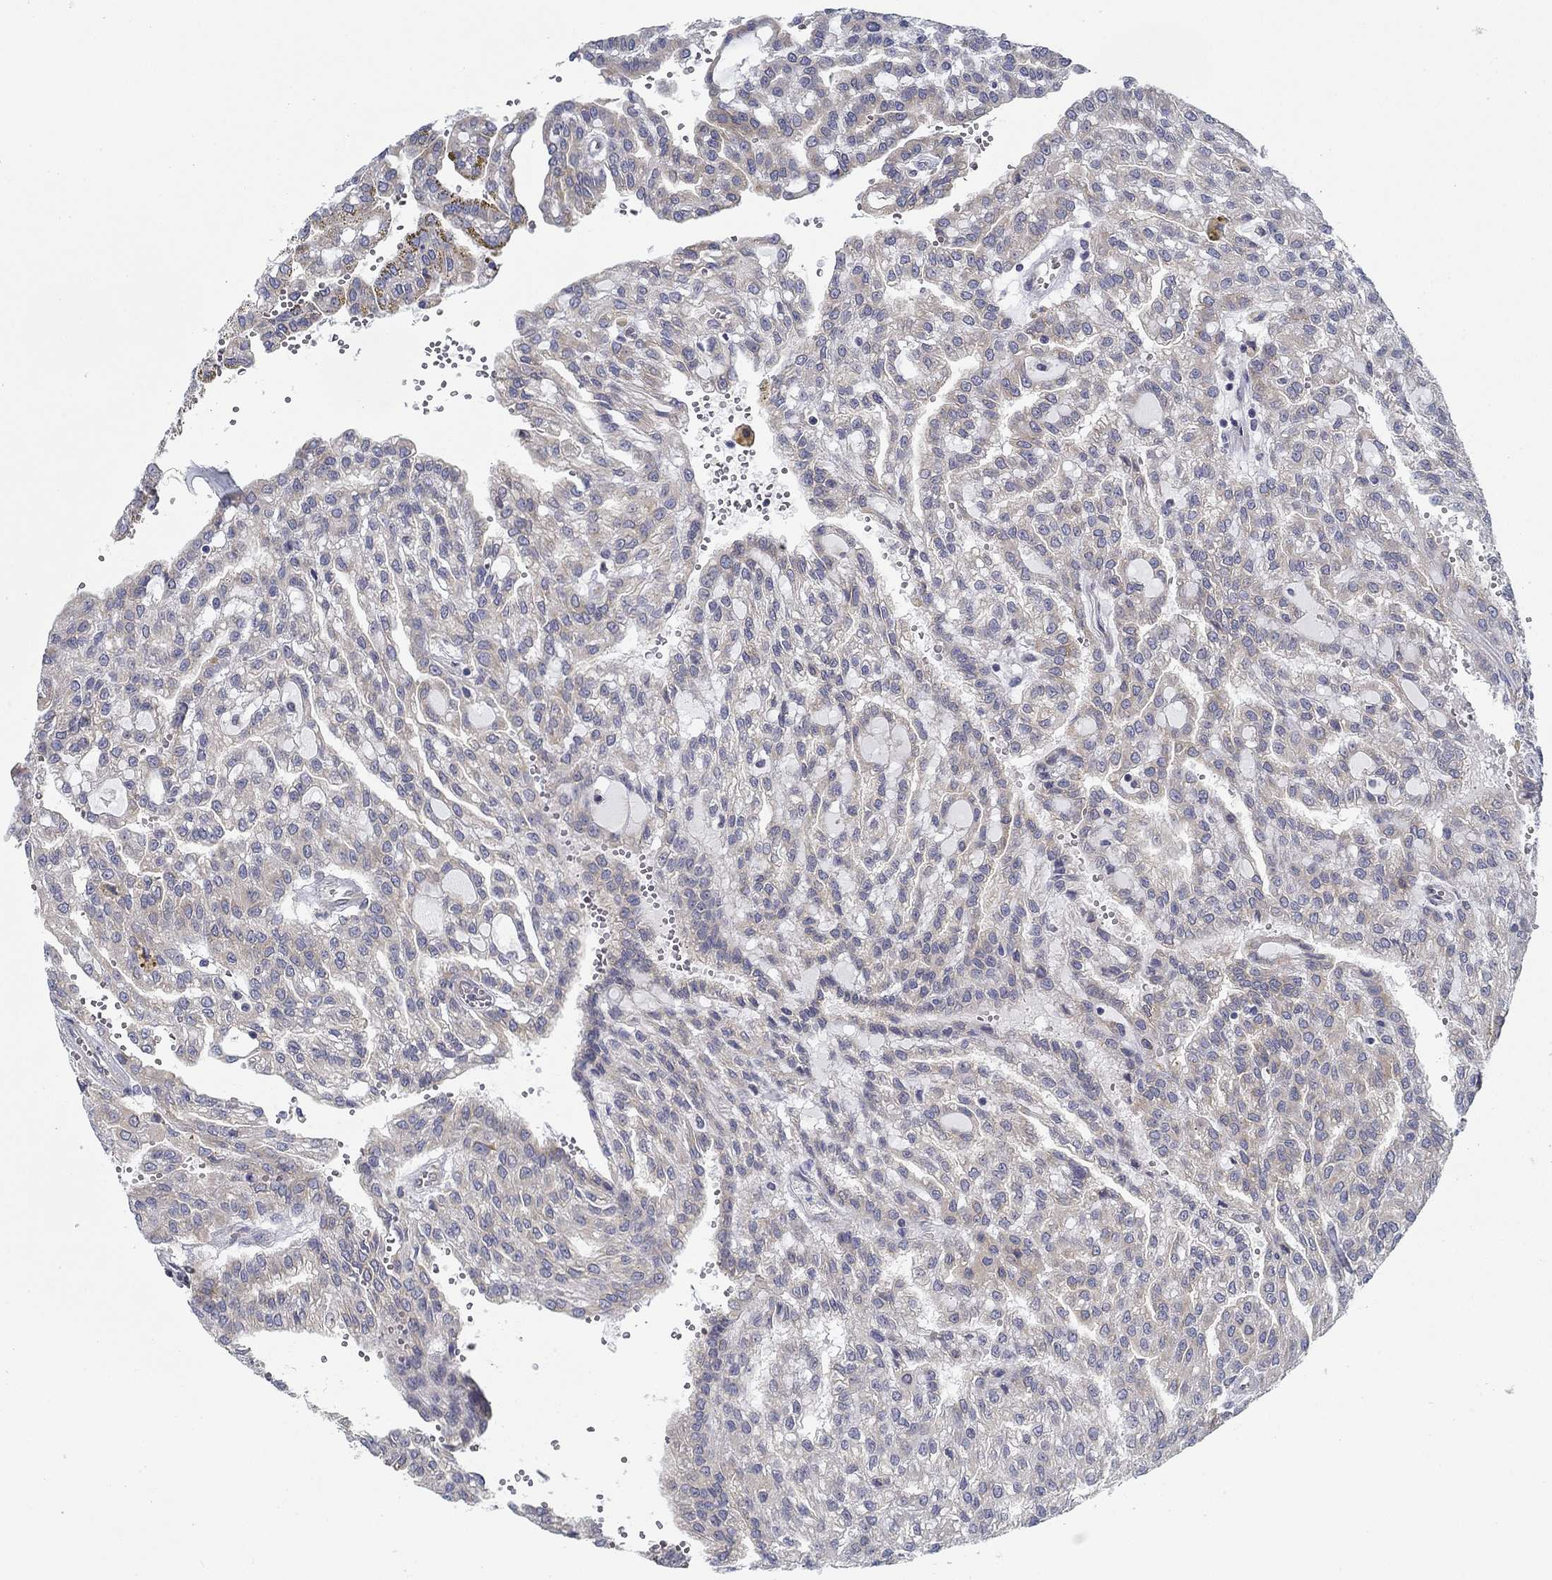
{"staining": {"intensity": "moderate", "quantity": "<25%", "location": "cytoplasmic/membranous"}, "tissue": "renal cancer", "cell_type": "Tumor cells", "image_type": "cancer", "snomed": [{"axis": "morphology", "description": "Adenocarcinoma, NOS"}, {"axis": "topography", "description": "Kidney"}], "caption": "IHC of human renal cancer (adenocarcinoma) displays low levels of moderate cytoplasmic/membranous staining in about <25% of tumor cells.", "gene": "FXR1", "patient": {"sex": "male", "age": 63}}